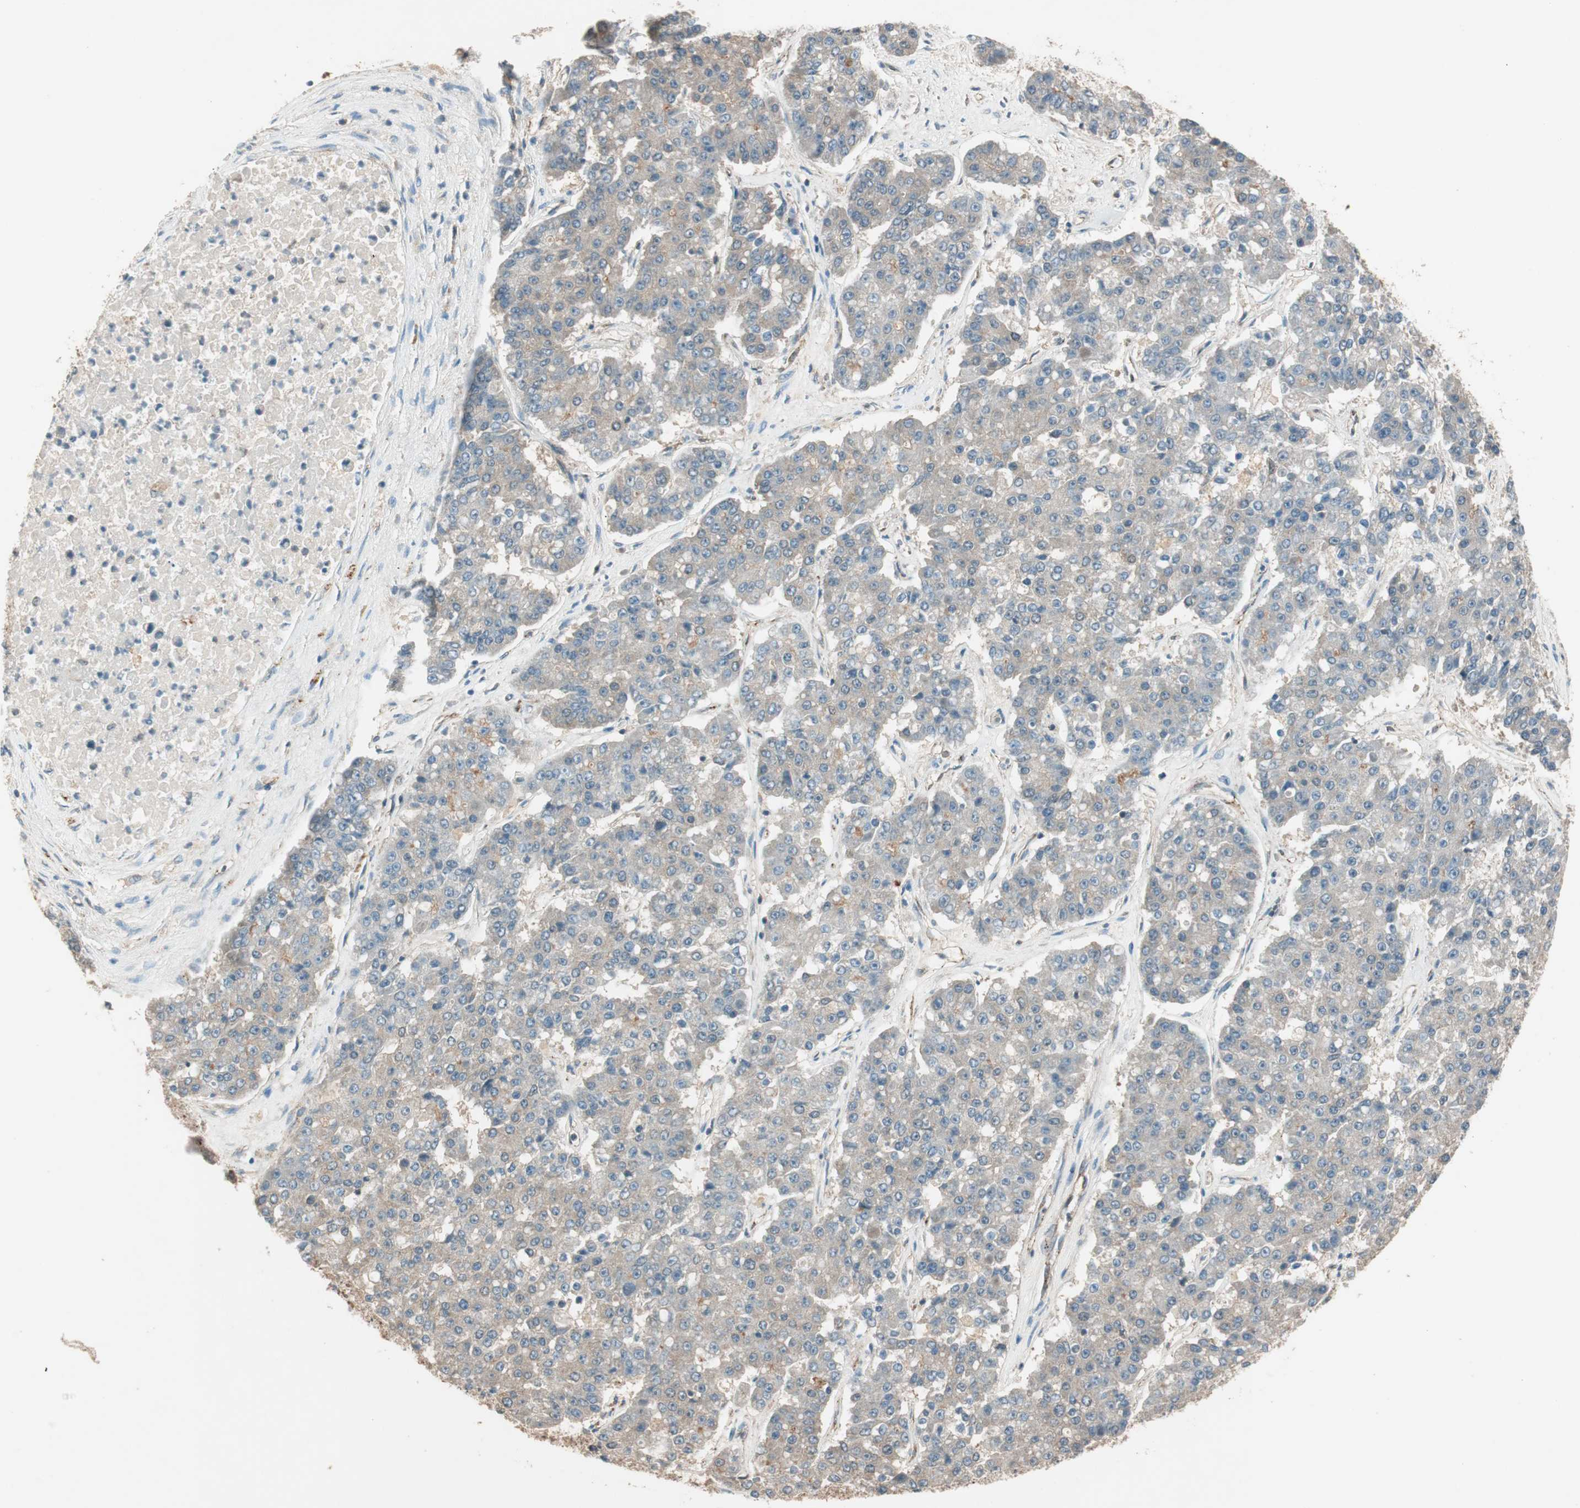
{"staining": {"intensity": "weak", "quantity": ">75%", "location": "cytoplasmic/membranous"}, "tissue": "pancreatic cancer", "cell_type": "Tumor cells", "image_type": "cancer", "snomed": [{"axis": "morphology", "description": "Adenocarcinoma, NOS"}, {"axis": "topography", "description": "Pancreas"}], "caption": "This is a histology image of immunohistochemistry staining of pancreatic cancer (adenocarcinoma), which shows weak staining in the cytoplasmic/membranous of tumor cells.", "gene": "CC2D1A", "patient": {"sex": "male", "age": 50}}